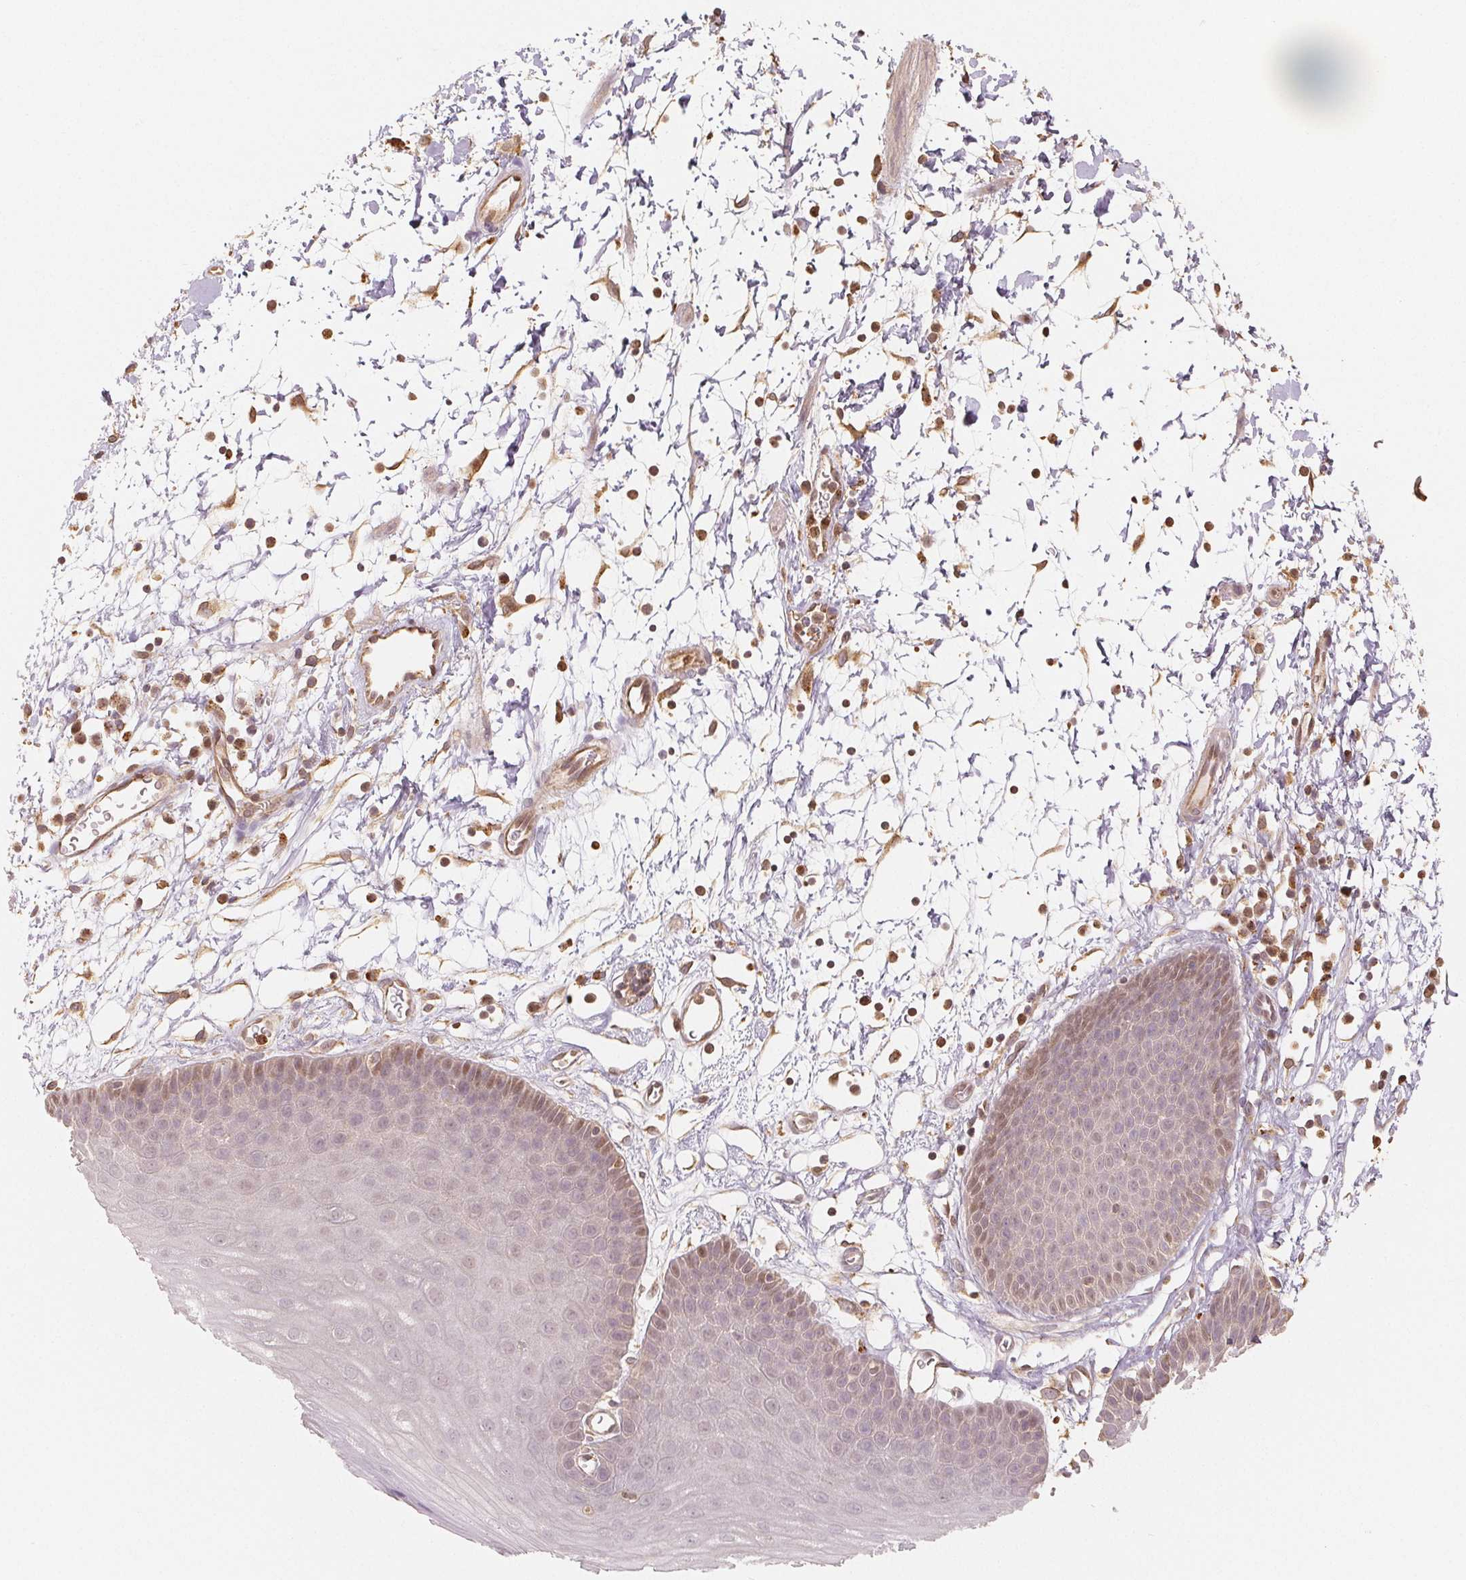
{"staining": {"intensity": "moderate", "quantity": "<25%", "location": "nuclear"}, "tissue": "skin", "cell_type": "Epidermal cells", "image_type": "normal", "snomed": [{"axis": "morphology", "description": "Normal tissue, NOS"}, {"axis": "topography", "description": "Anal"}], "caption": "Skin stained with immunohistochemistry demonstrates moderate nuclear expression in approximately <25% of epidermal cells. (IHC, brightfield microscopy, high magnification).", "gene": "GUSB", "patient": {"sex": "male", "age": 53}}